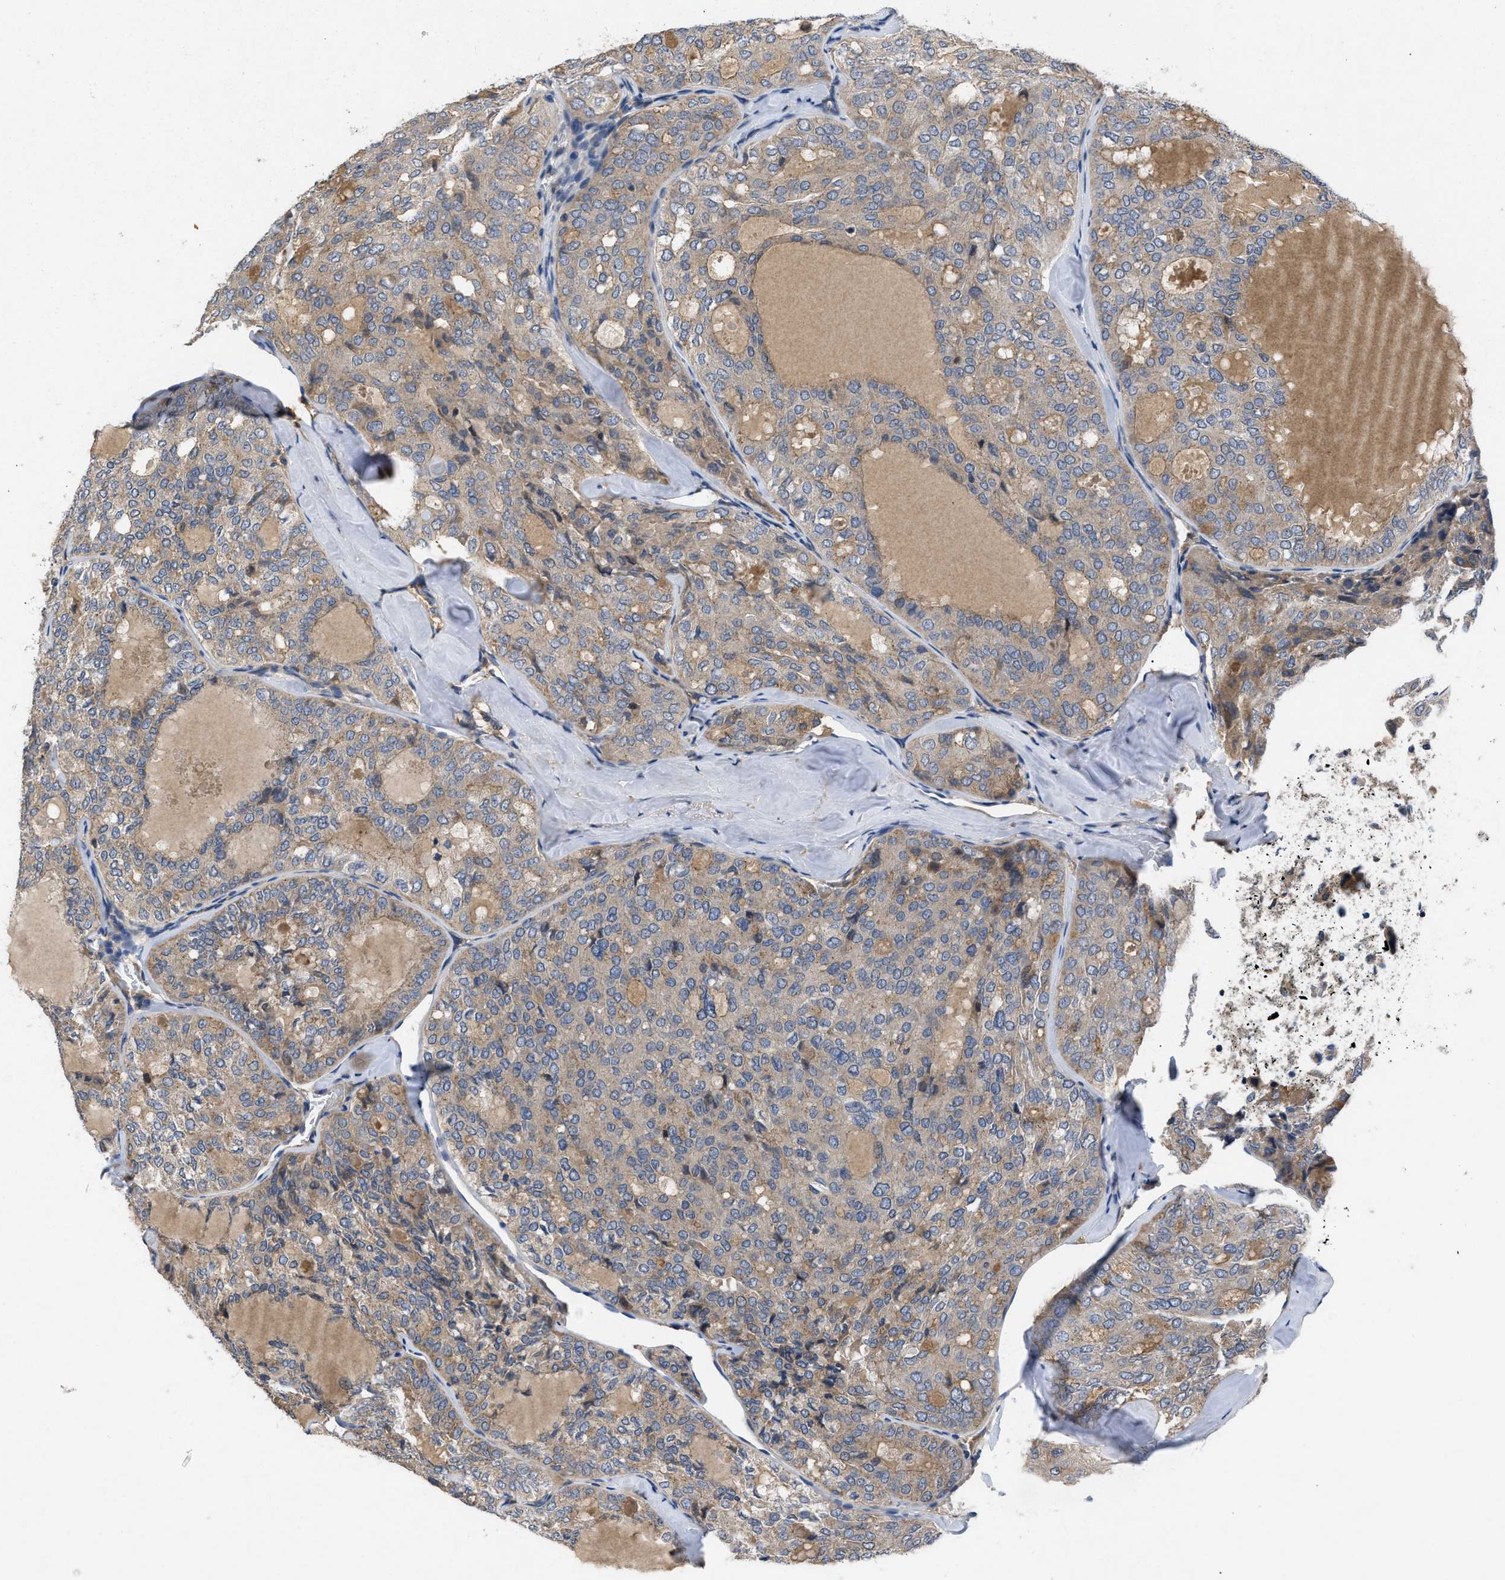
{"staining": {"intensity": "moderate", "quantity": ">75%", "location": "cytoplasmic/membranous"}, "tissue": "thyroid cancer", "cell_type": "Tumor cells", "image_type": "cancer", "snomed": [{"axis": "morphology", "description": "Follicular adenoma carcinoma, NOS"}, {"axis": "topography", "description": "Thyroid gland"}], "caption": "The histopathology image displays staining of thyroid follicular adenoma carcinoma, revealing moderate cytoplasmic/membranous protein positivity (brown color) within tumor cells.", "gene": "VPS4A", "patient": {"sex": "male", "age": 75}}